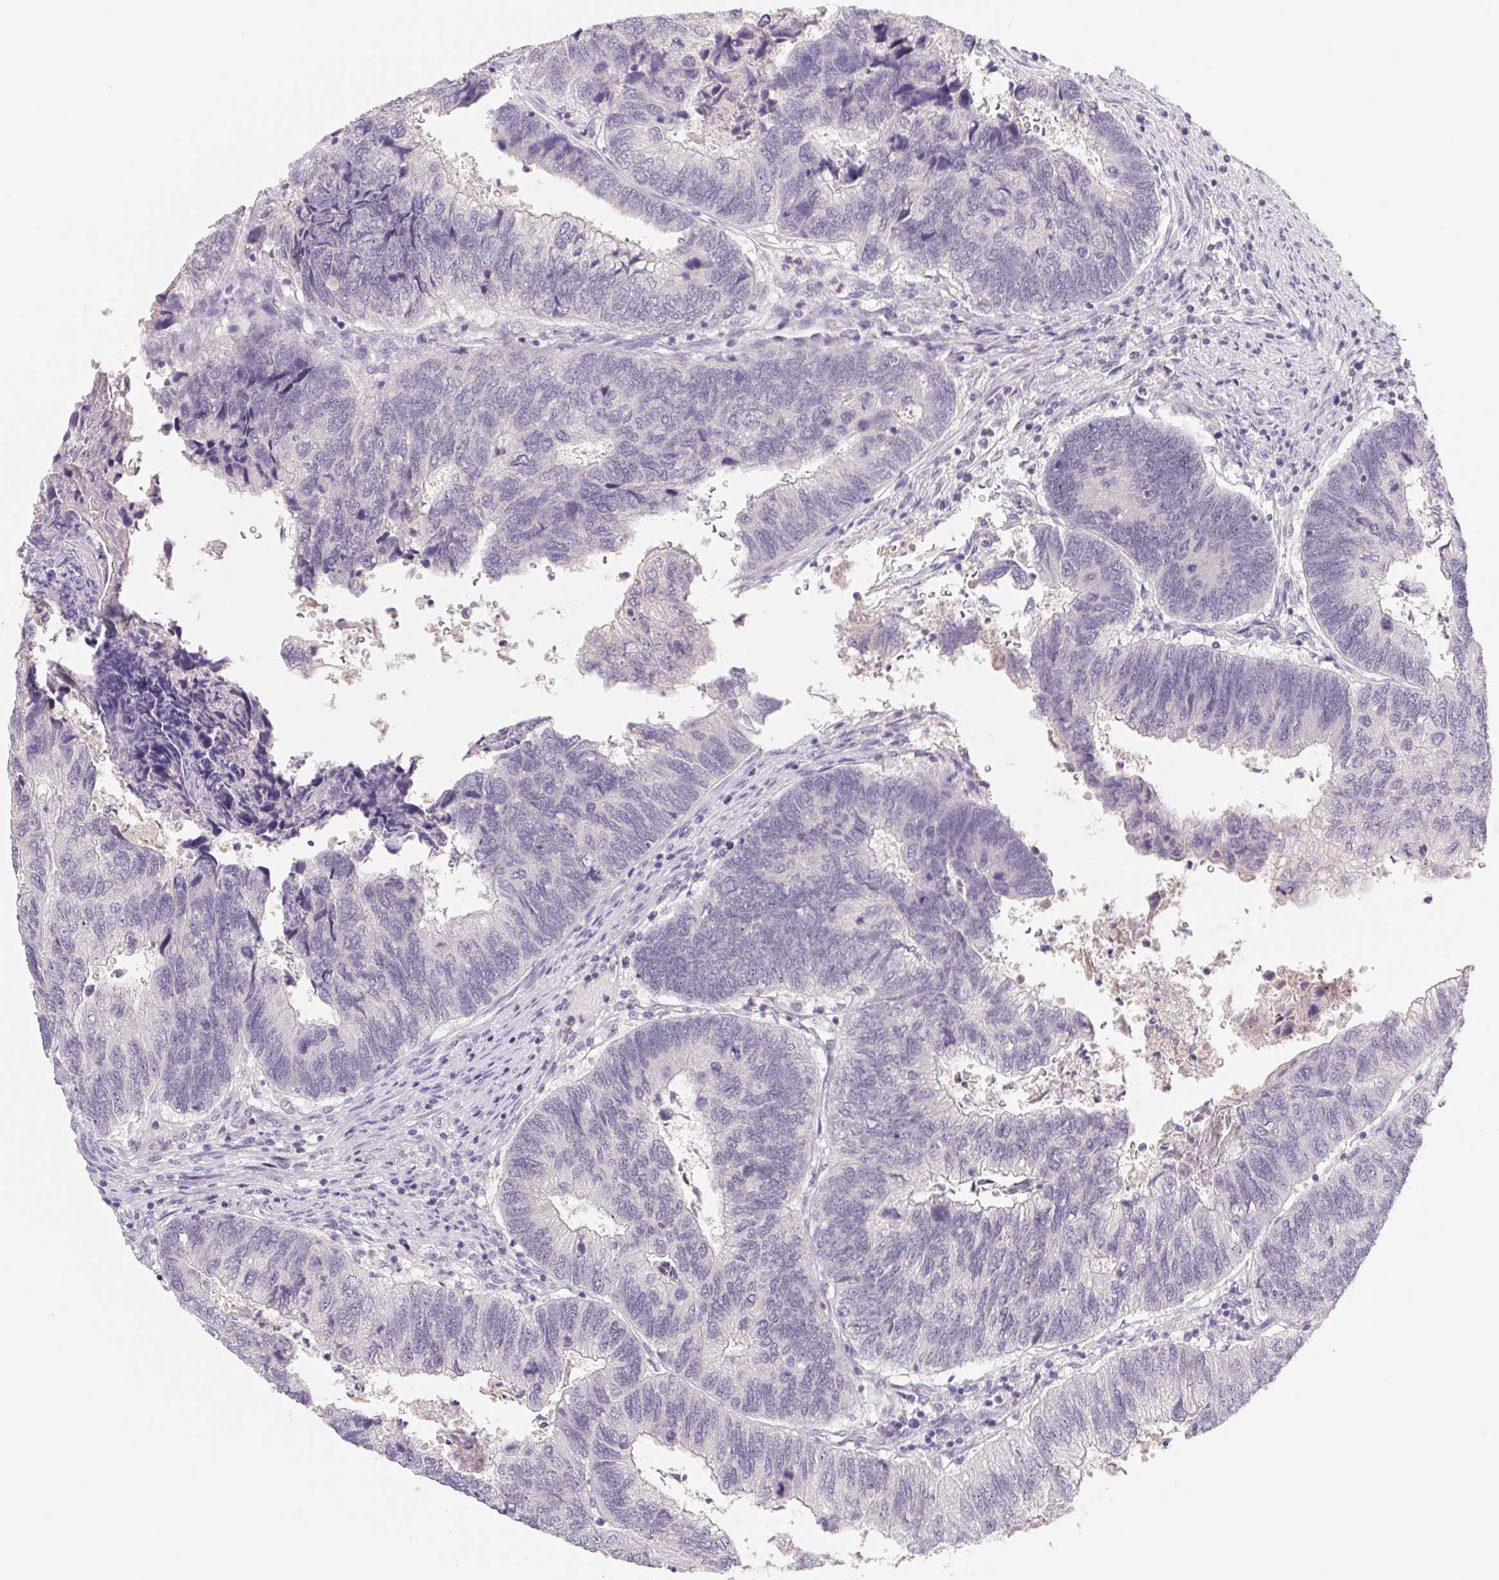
{"staining": {"intensity": "negative", "quantity": "none", "location": "none"}, "tissue": "colorectal cancer", "cell_type": "Tumor cells", "image_type": "cancer", "snomed": [{"axis": "morphology", "description": "Adenocarcinoma, NOS"}, {"axis": "topography", "description": "Colon"}], "caption": "This is a micrograph of immunohistochemistry staining of colorectal adenocarcinoma, which shows no staining in tumor cells.", "gene": "PNMA8B", "patient": {"sex": "female", "age": 67}}